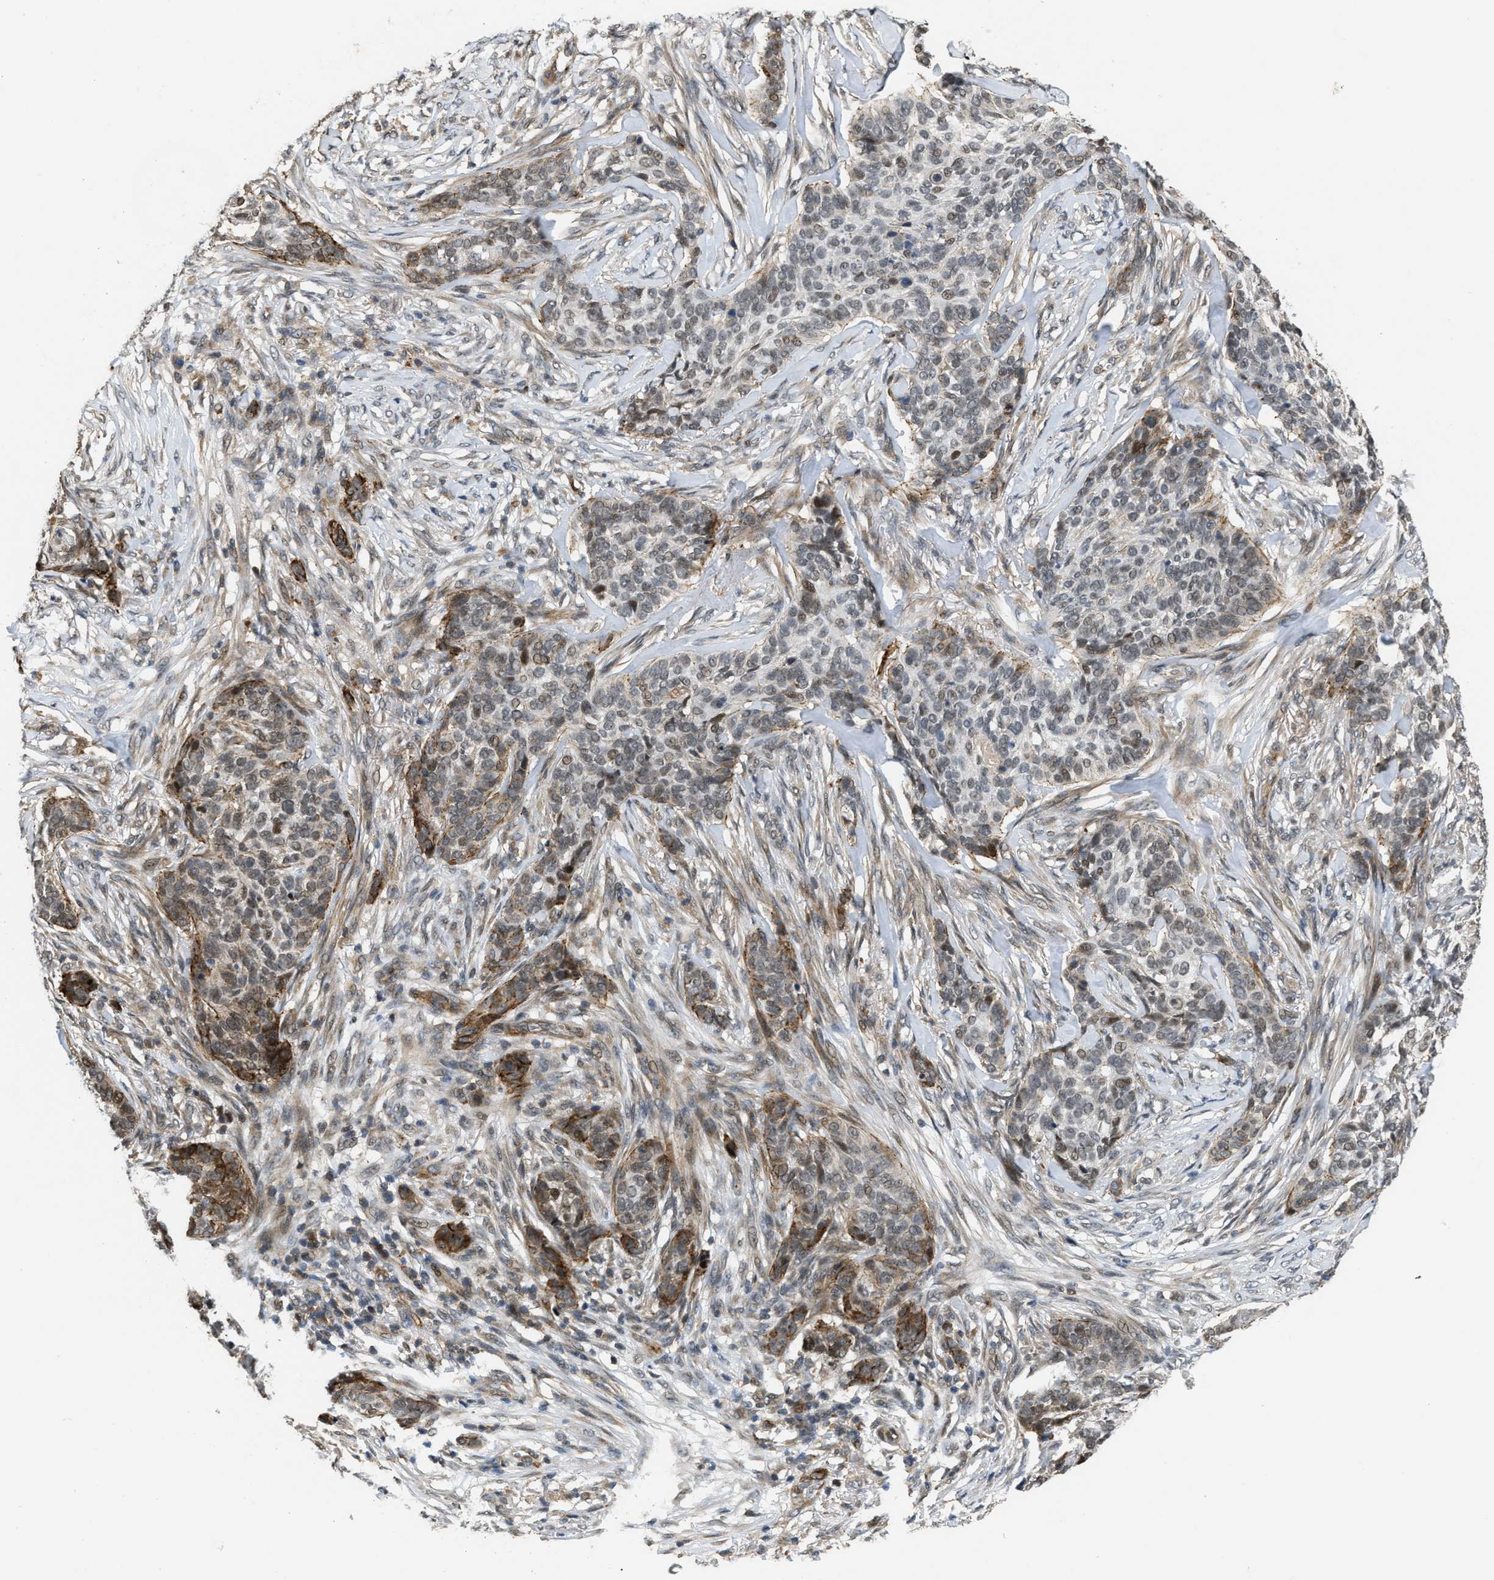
{"staining": {"intensity": "moderate", "quantity": "<25%", "location": "cytoplasmic/membranous"}, "tissue": "skin cancer", "cell_type": "Tumor cells", "image_type": "cancer", "snomed": [{"axis": "morphology", "description": "Basal cell carcinoma"}, {"axis": "topography", "description": "Skin"}], "caption": "A histopathology image of skin cancer stained for a protein demonstrates moderate cytoplasmic/membranous brown staining in tumor cells. Using DAB (3,3'-diaminobenzidine) (brown) and hematoxylin (blue) stains, captured at high magnification using brightfield microscopy.", "gene": "DPF2", "patient": {"sex": "male", "age": 85}}